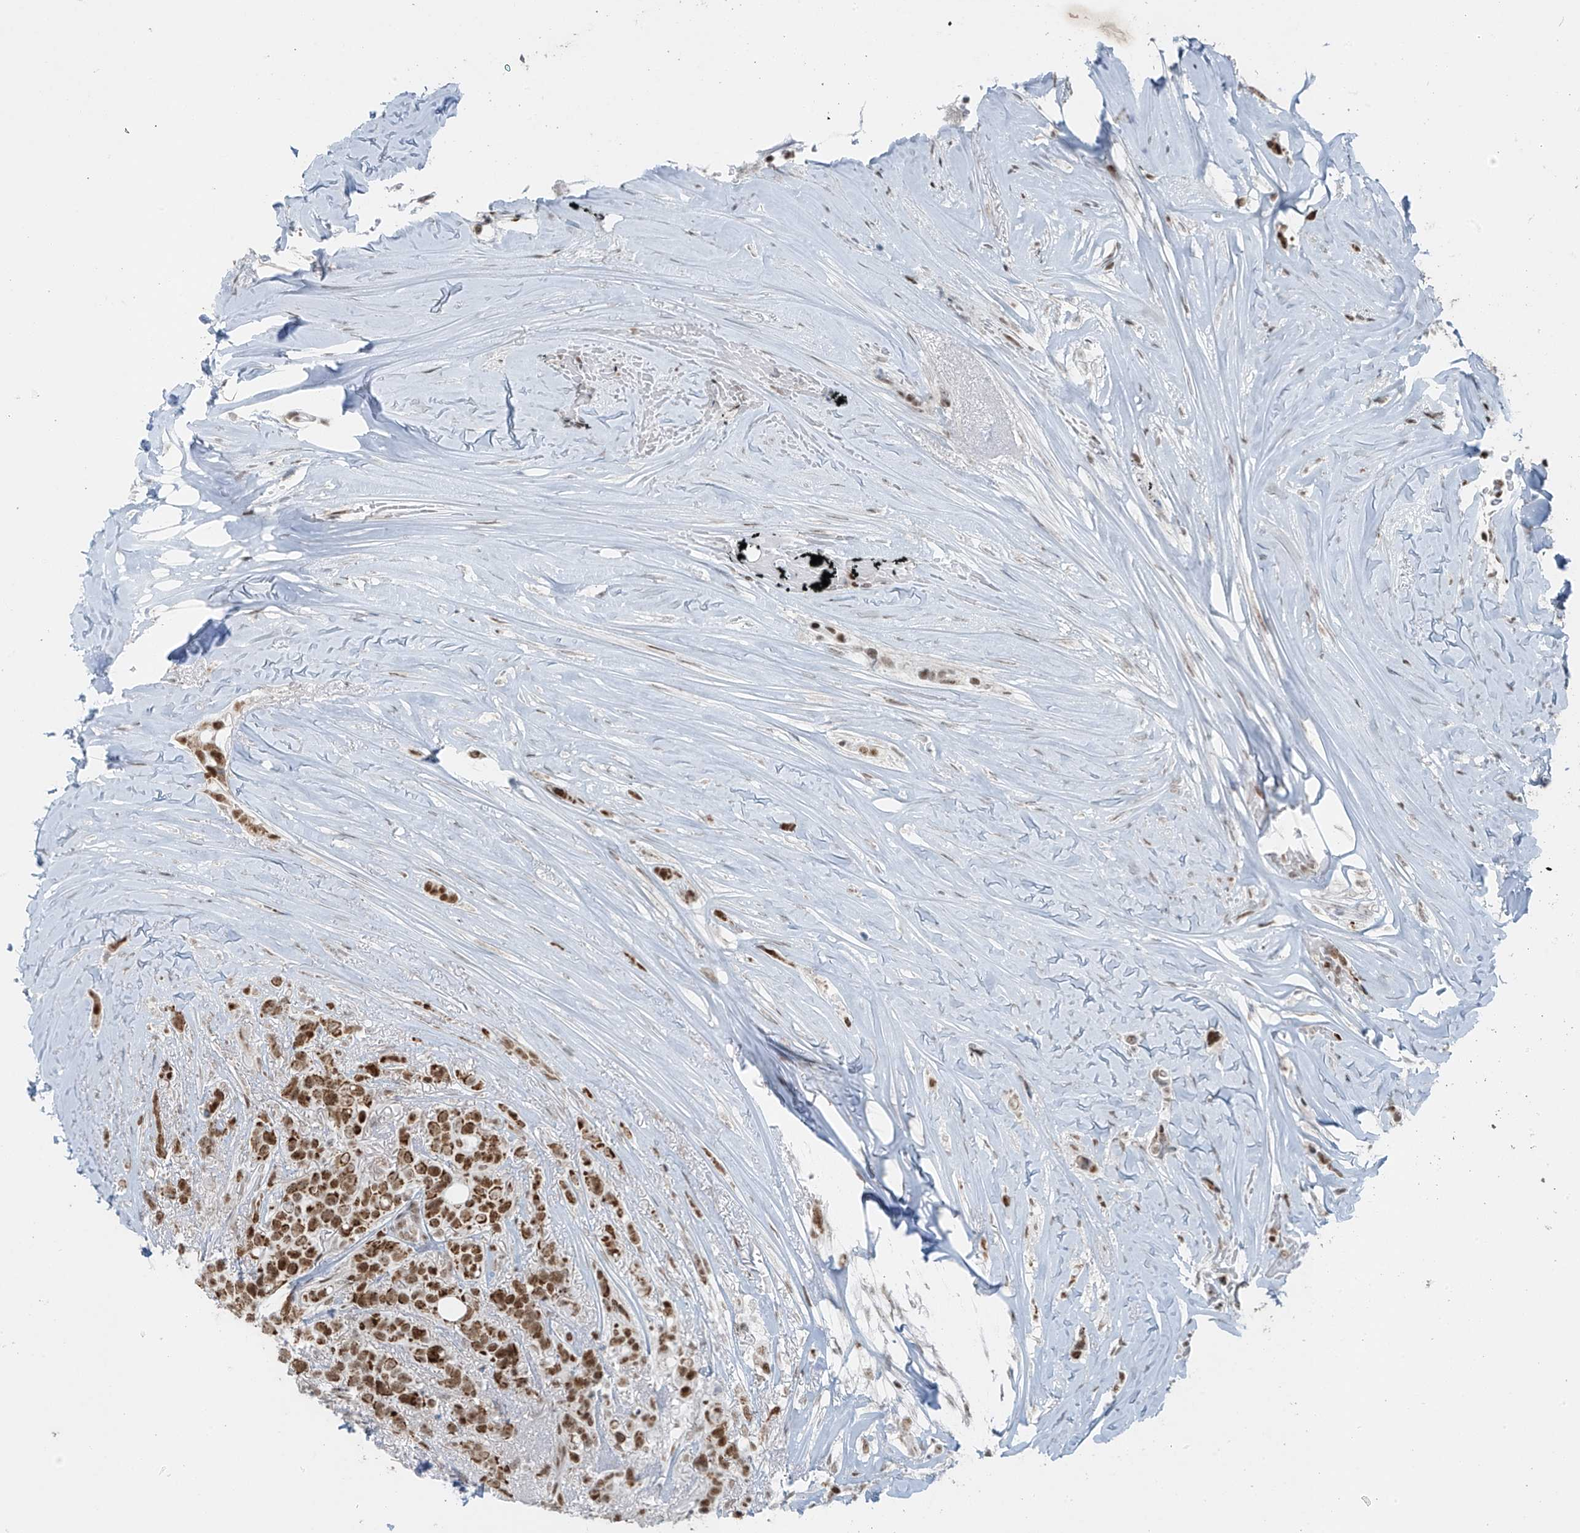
{"staining": {"intensity": "strong", "quantity": ">75%", "location": "cytoplasmic/membranous,nuclear"}, "tissue": "breast cancer", "cell_type": "Tumor cells", "image_type": "cancer", "snomed": [{"axis": "morphology", "description": "Lobular carcinoma"}, {"axis": "topography", "description": "Breast"}], "caption": "Immunohistochemistry (IHC) photomicrograph of breast lobular carcinoma stained for a protein (brown), which exhibits high levels of strong cytoplasmic/membranous and nuclear expression in approximately >75% of tumor cells.", "gene": "WRNIP1", "patient": {"sex": "female", "age": 51}}